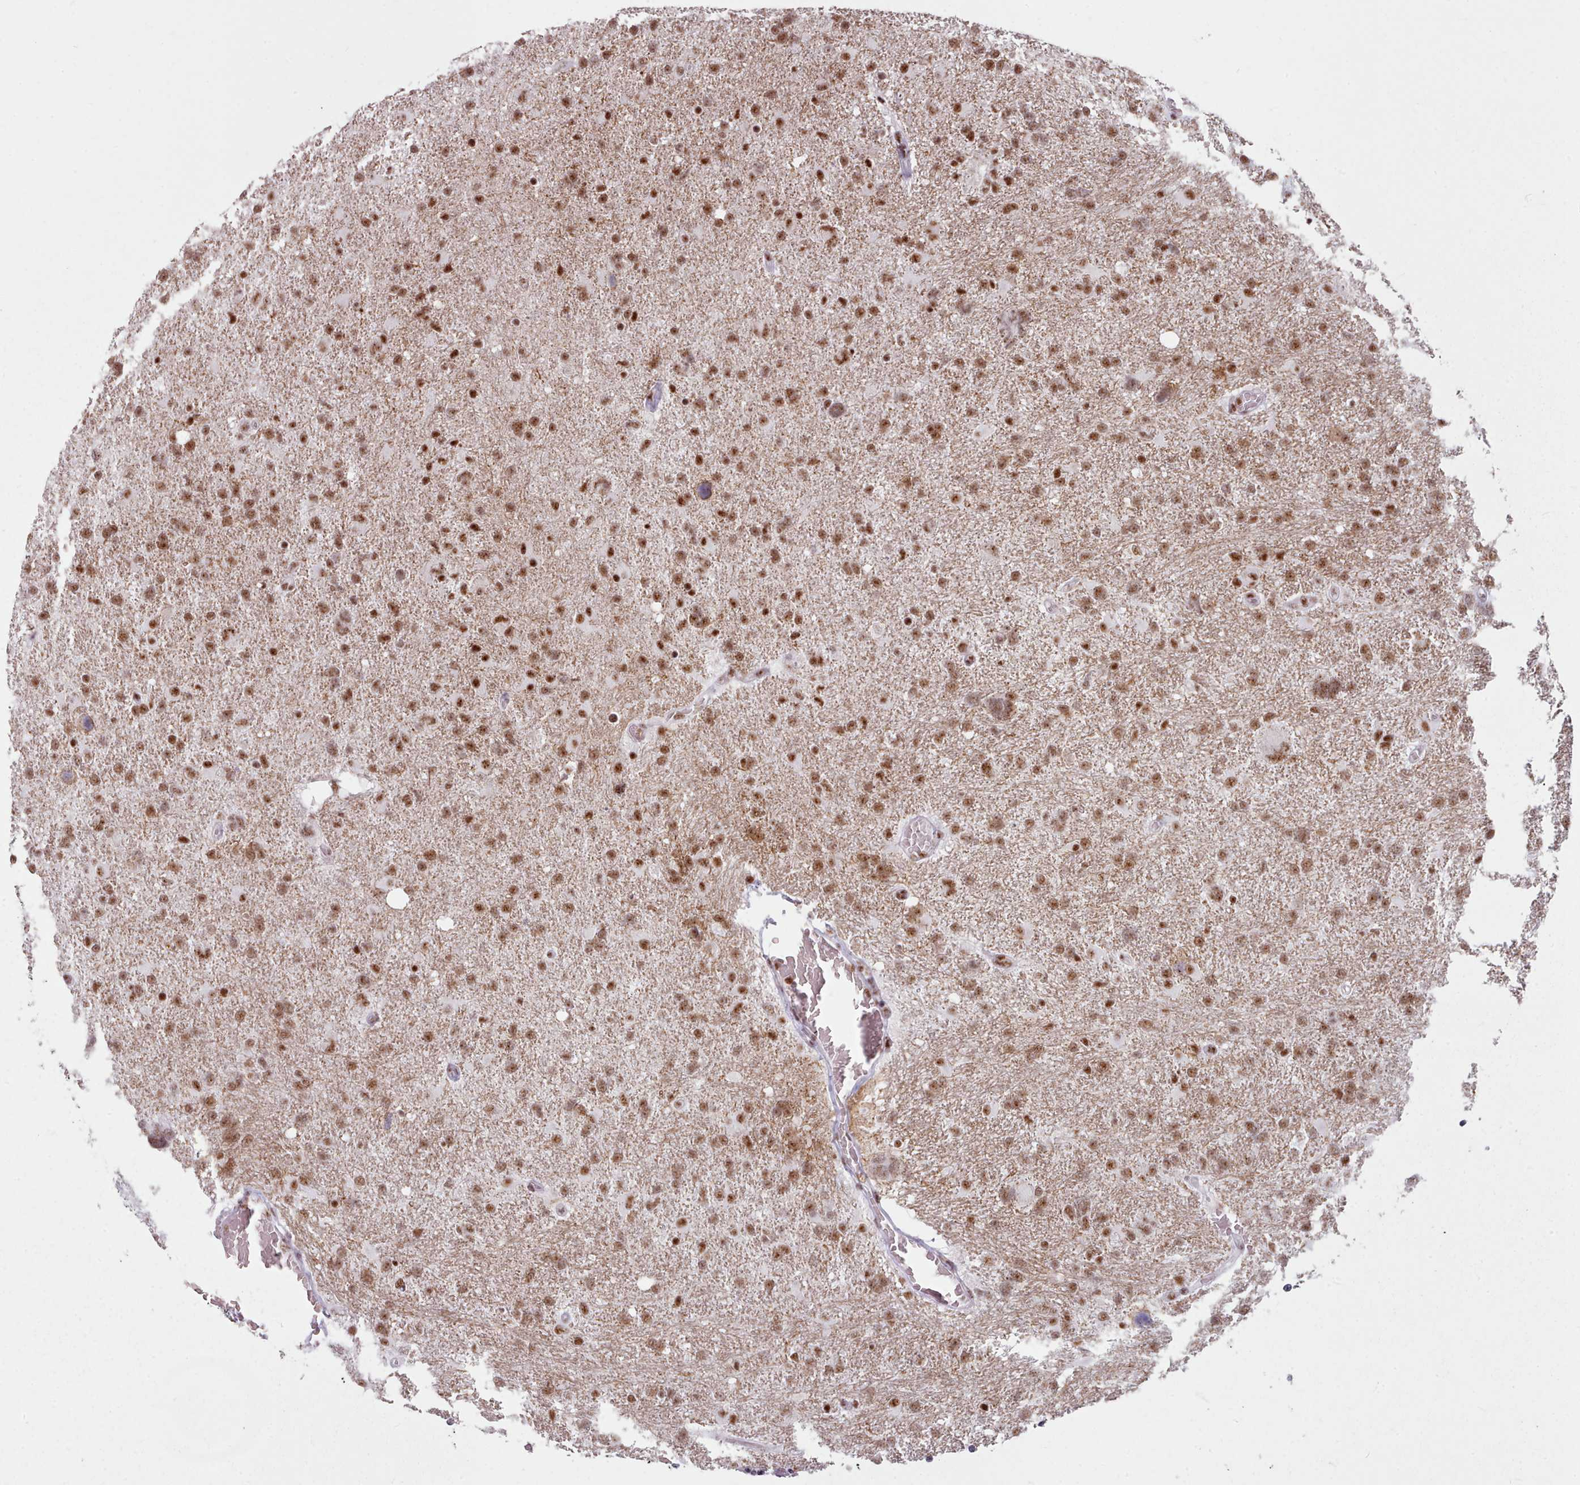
{"staining": {"intensity": "moderate", "quantity": ">75%", "location": "nuclear"}, "tissue": "glioma", "cell_type": "Tumor cells", "image_type": "cancer", "snomed": [{"axis": "morphology", "description": "Glioma, malignant, High grade"}, {"axis": "topography", "description": "Brain"}], "caption": "Immunohistochemistry photomicrograph of human glioma stained for a protein (brown), which reveals medium levels of moderate nuclear expression in approximately >75% of tumor cells.", "gene": "SRRM1", "patient": {"sex": "male", "age": 61}}